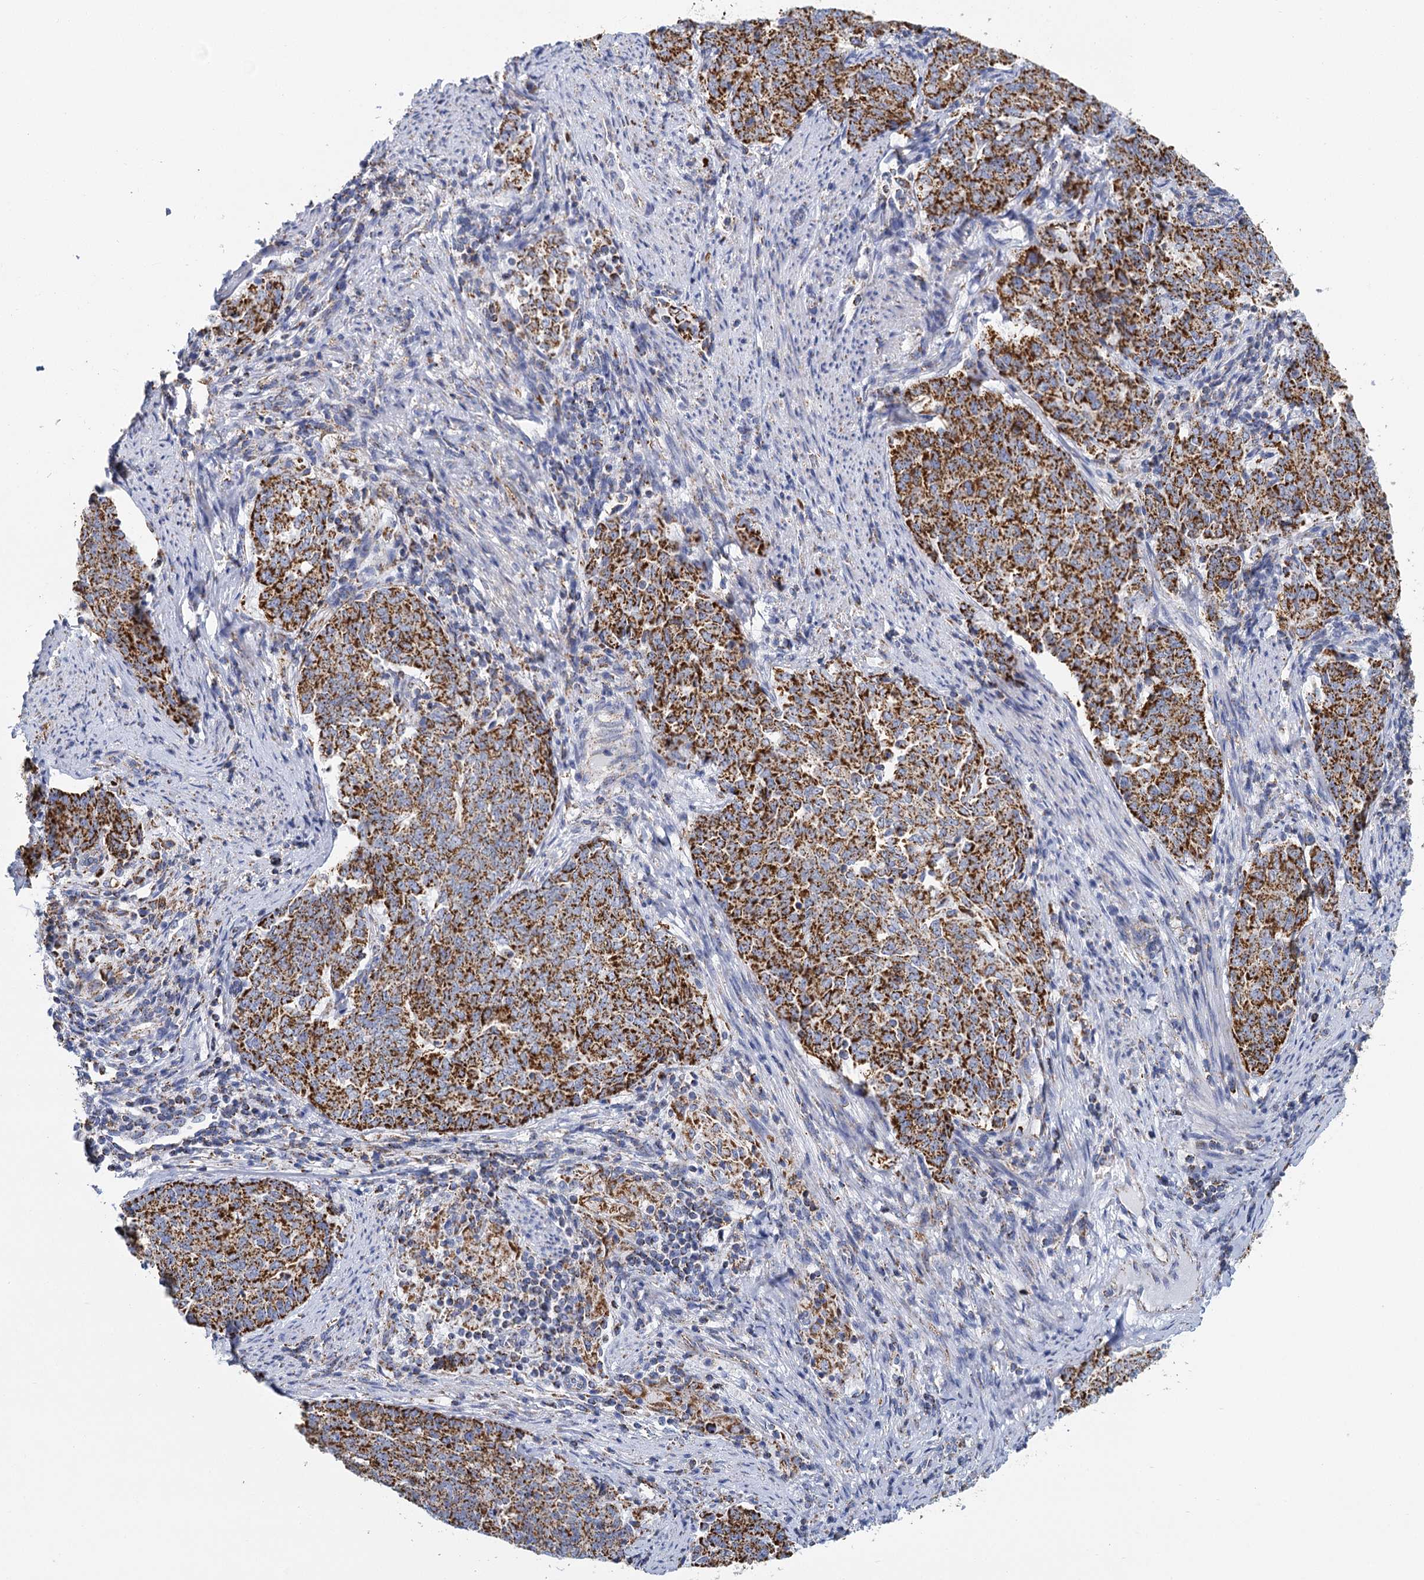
{"staining": {"intensity": "strong", "quantity": ">75%", "location": "cytoplasmic/membranous"}, "tissue": "endometrial cancer", "cell_type": "Tumor cells", "image_type": "cancer", "snomed": [{"axis": "morphology", "description": "Adenocarcinoma, NOS"}, {"axis": "topography", "description": "Endometrium"}], "caption": "Endometrial adenocarcinoma stained with a protein marker shows strong staining in tumor cells.", "gene": "CCP110", "patient": {"sex": "female", "age": 80}}